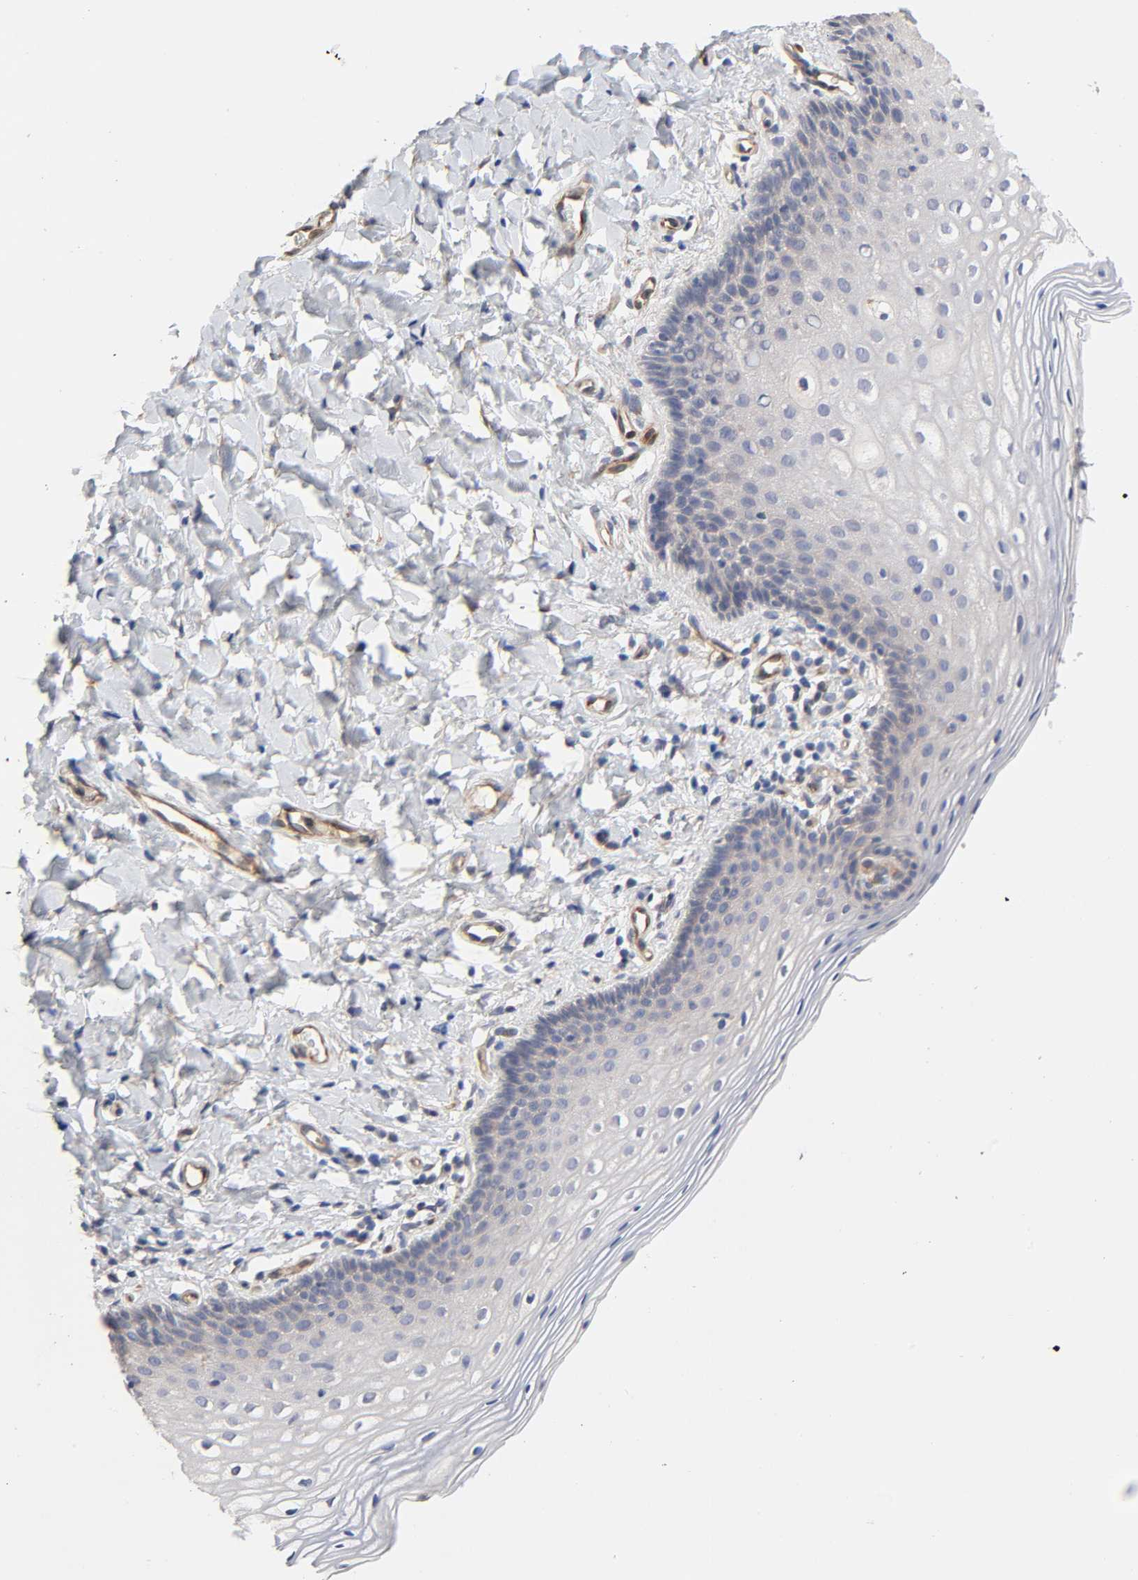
{"staining": {"intensity": "negative", "quantity": "none", "location": "none"}, "tissue": "vagina", "cell_type": "Squamous epithelial cells", "image_type": "normal", "snomed": [{"axis": "morphology", "description": "Normal tissue, NOS"}, {"axis": "topography", "description": "Vagina"}], "caption": "Photomicrograph shows no protein staining in squamous epithelial cells of benign vagina. Nuclei are stained in blue.", "gene": "RAB13", "patient": {"sex": "female", "age": 55}}